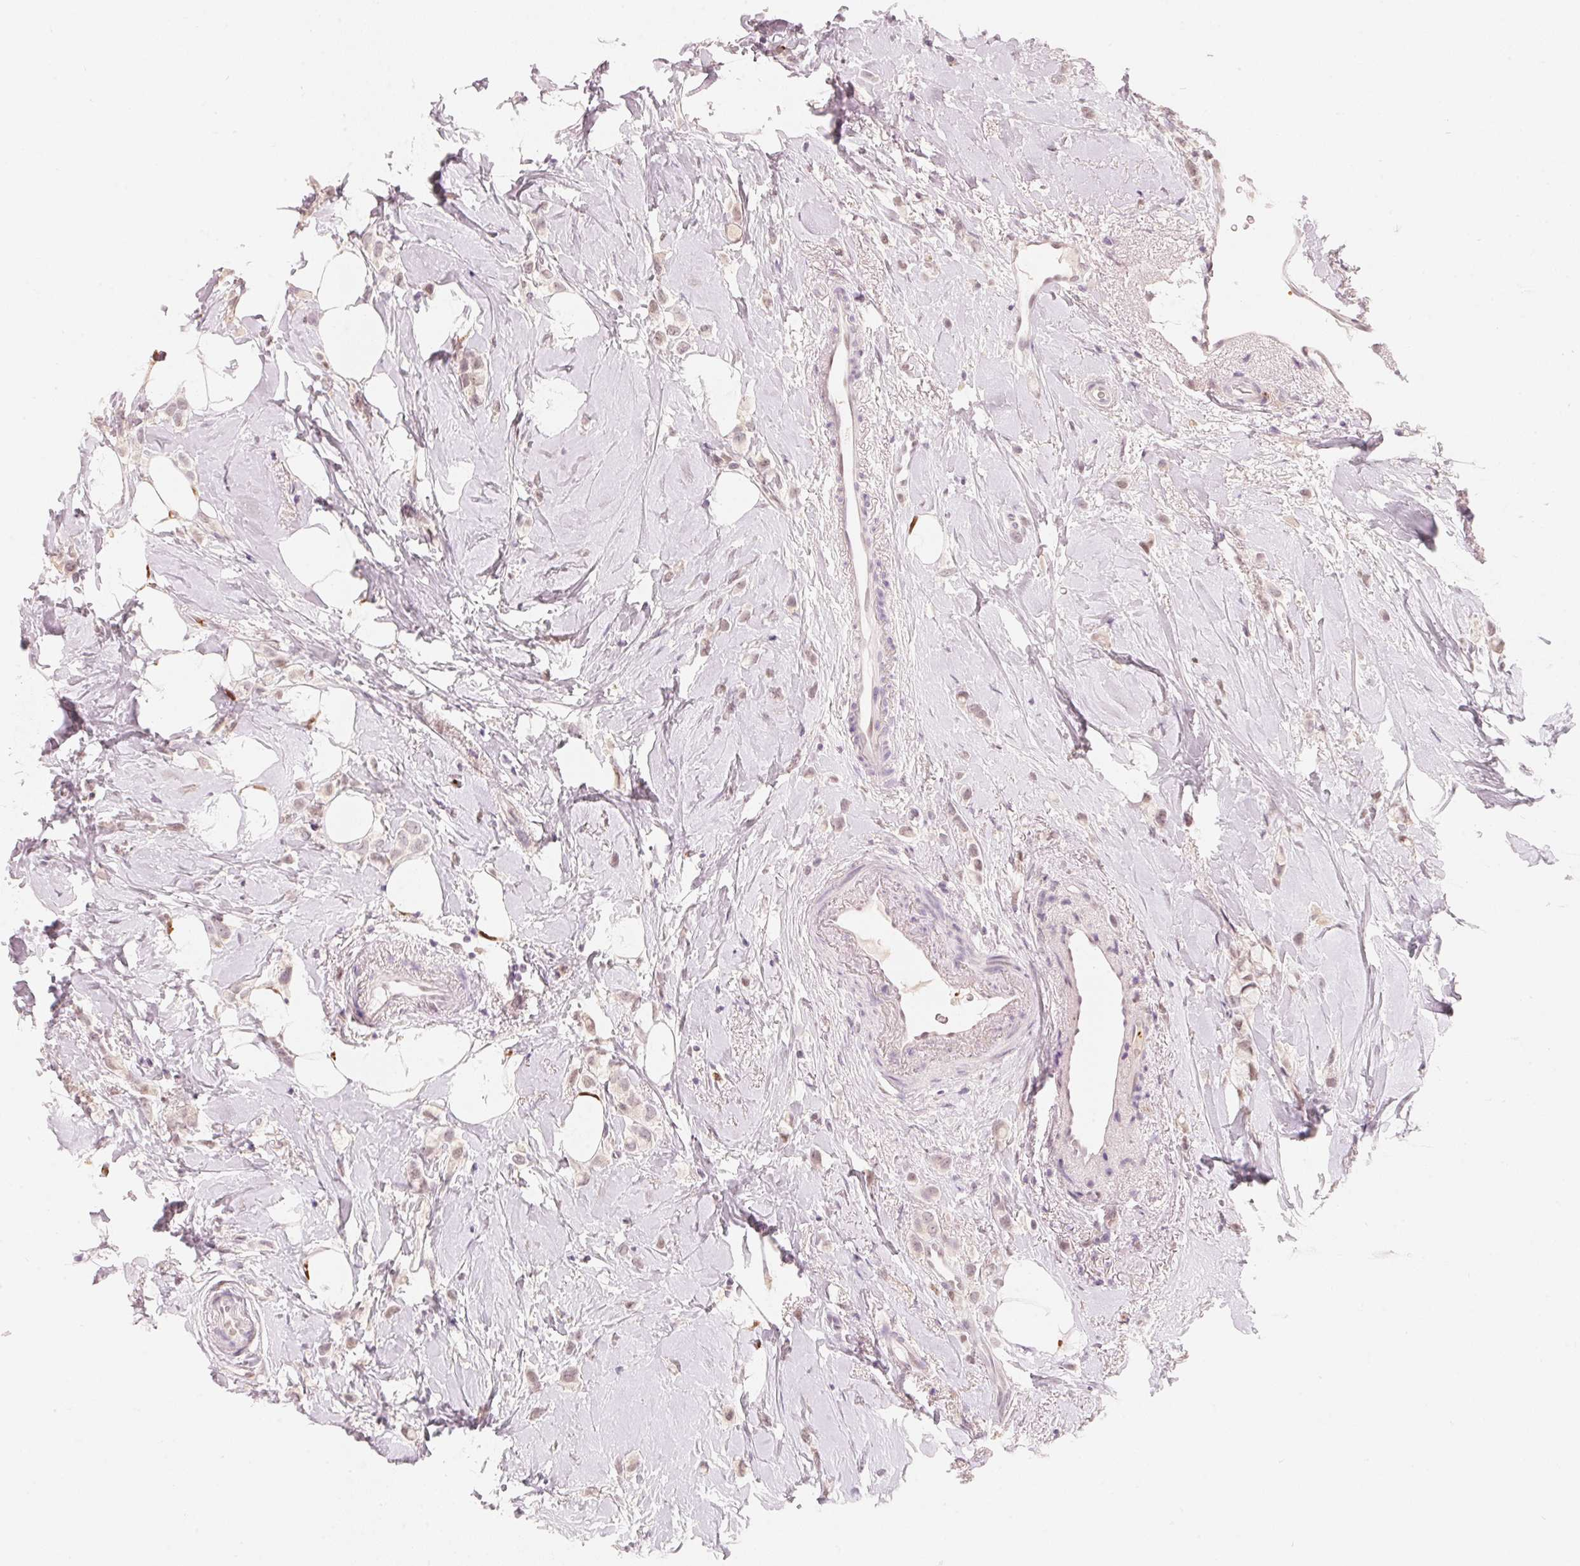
{"staining": {"intensity": "weak", "quantity": ">75%", "location": "nuclear"}, "tissue": "breast cancer", "cell_type": "Tumor cells", "image_type": "cancer", "snomed": [{"axis": "morphology", "description": "Lobular carcinoma"}, {"axis": "topography", "description": "Breast"}], "caption": "Breast cancer was stained to show a protein in brown. There is low levels of weak nuclear staining in approximately >75% of tumor cells. The staining is performed using DAB brown chromogen to label protein expression. The nuclei are counter-stained blue using hematoxylin.", "gene": "ARHGAP22", "patient": {"sex": "female", "age": 66}}